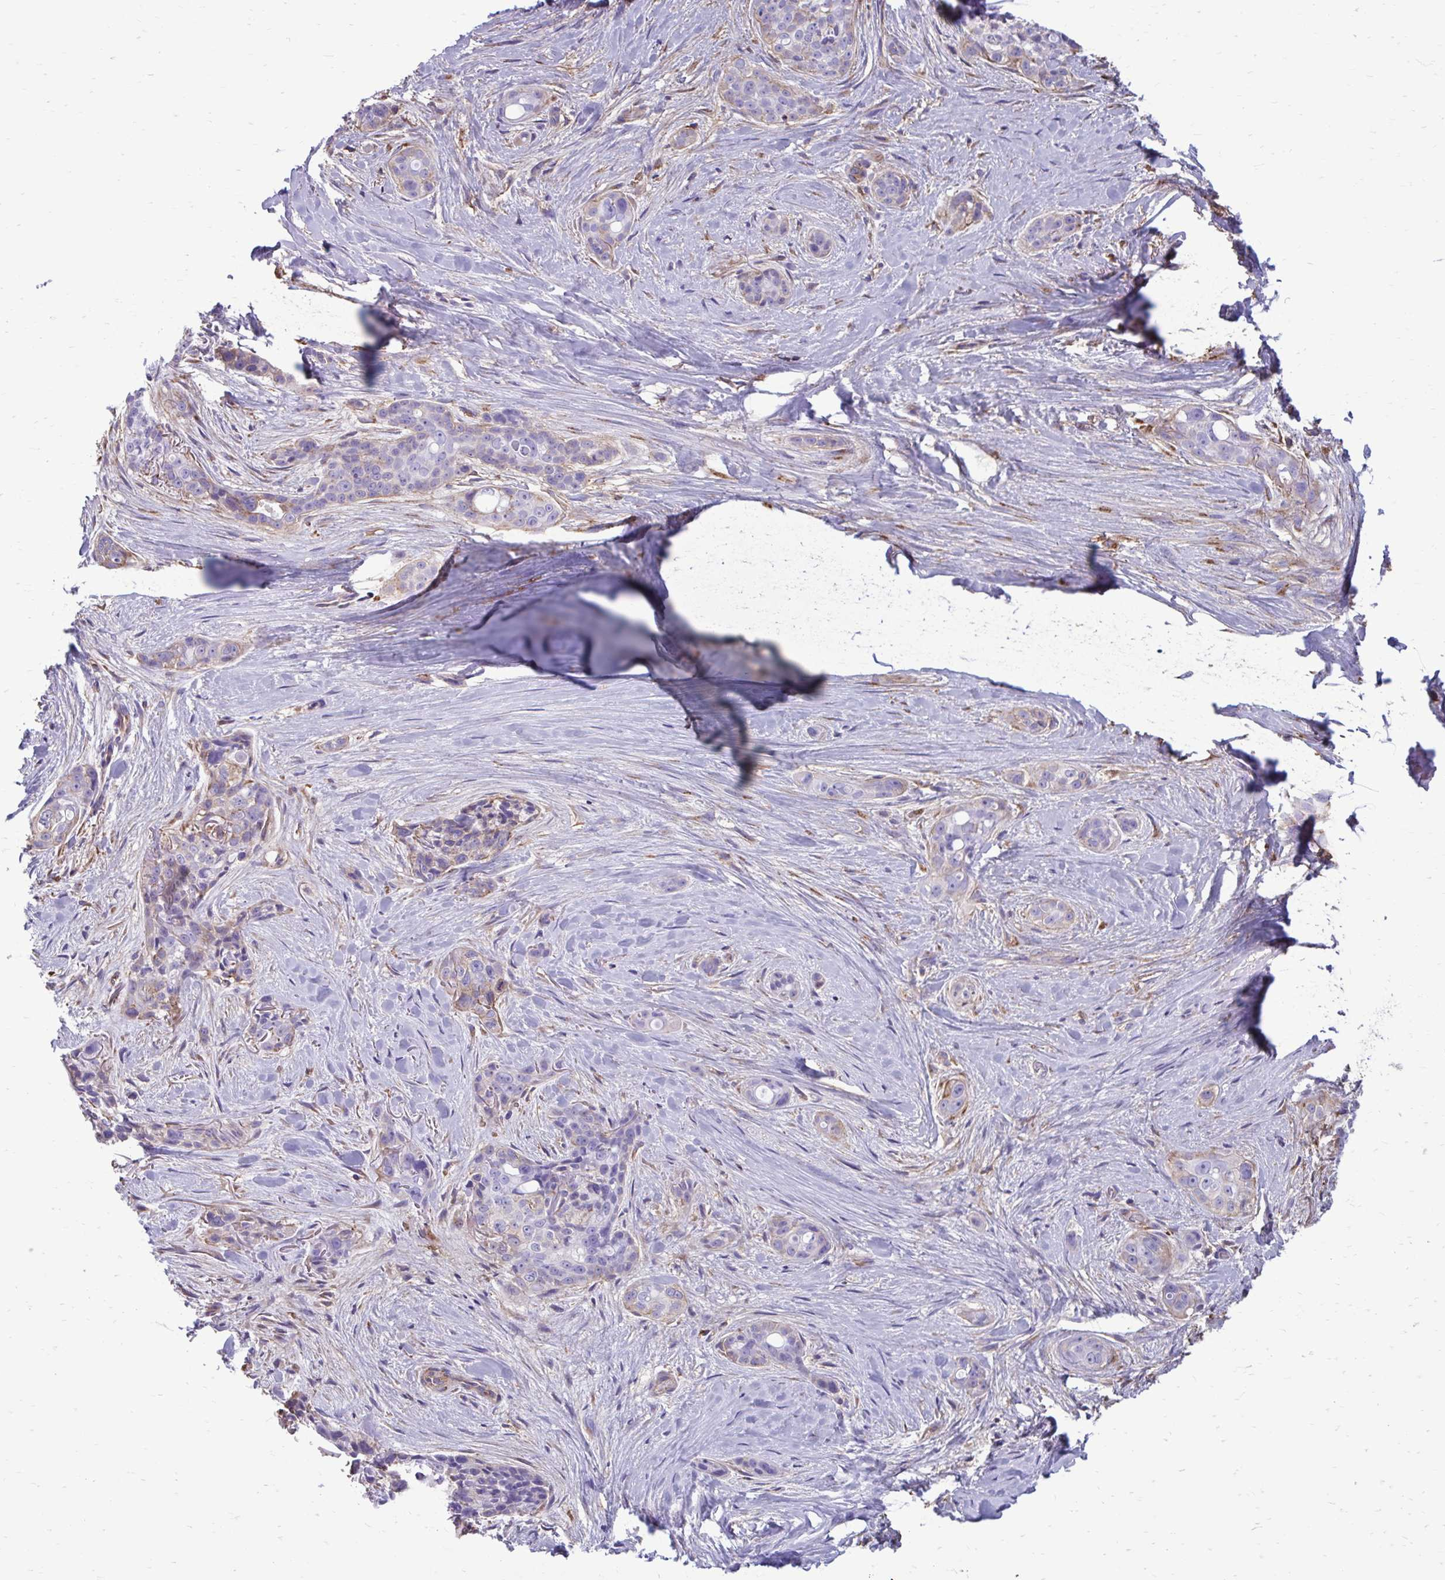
{"staining": {"intensity": "negative", "quantity": "none", "location": "none"}, "tissue": "skin cancer", "cell_type": "Tumor cells", "image_type": "cancer", "snomed": [{"axis": "morphology", "description": "Basal cell carcinoma"}, {"axis": "topography", "description": "Skin"}], "caption": "Tumor cells are negative for brown protein staining in skin cancer (basal cell carcinoma).", "gene": "CLTA", "patient": {"sex": "female", "age": 79}}